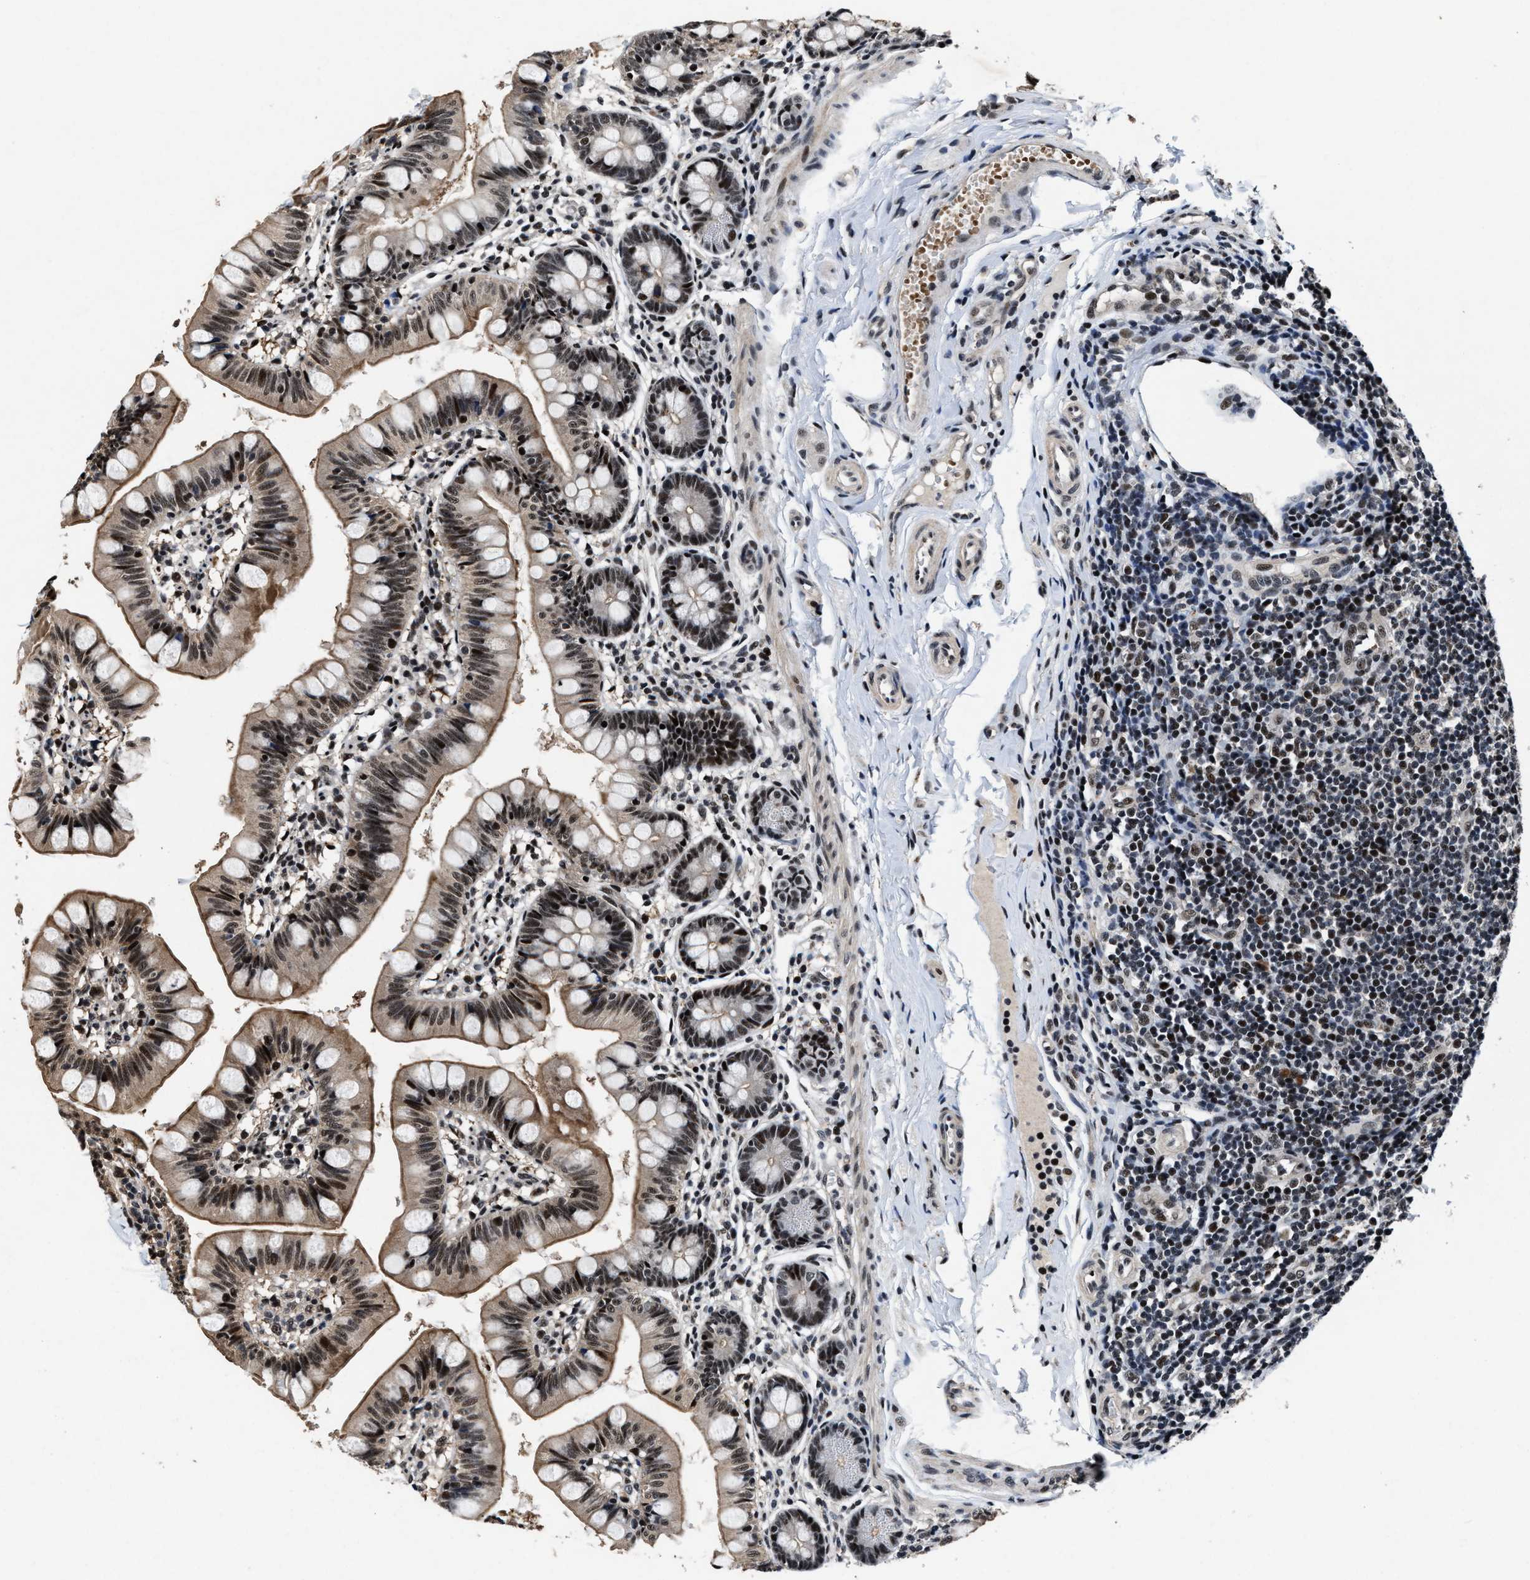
{"staining": {"intensity": "strong", "quantity": ">75%", "location": "cytoplasmic/membranous,nuclear"}, "tissue": "small intestine", "cell_type": "Glandular cells", "image_type": "normal", "snomed": [{"axis": "morphology", "description": "Normal tissue, NOS"}, {"axis": "topography", "description": "Small intestine"}], "caption": "Immunohistochemistry image of normal small intestine: human small intestine stained using IHC reveals high levels of strong protein expression localized specifically in the cytoplasmic/membranous,nuclear of glandular cells, appearing as a cytoplasmic/membranous,nuclear brown color.", "gene": "ZNF233", "patient": {"sex": "male", "age": 7}}